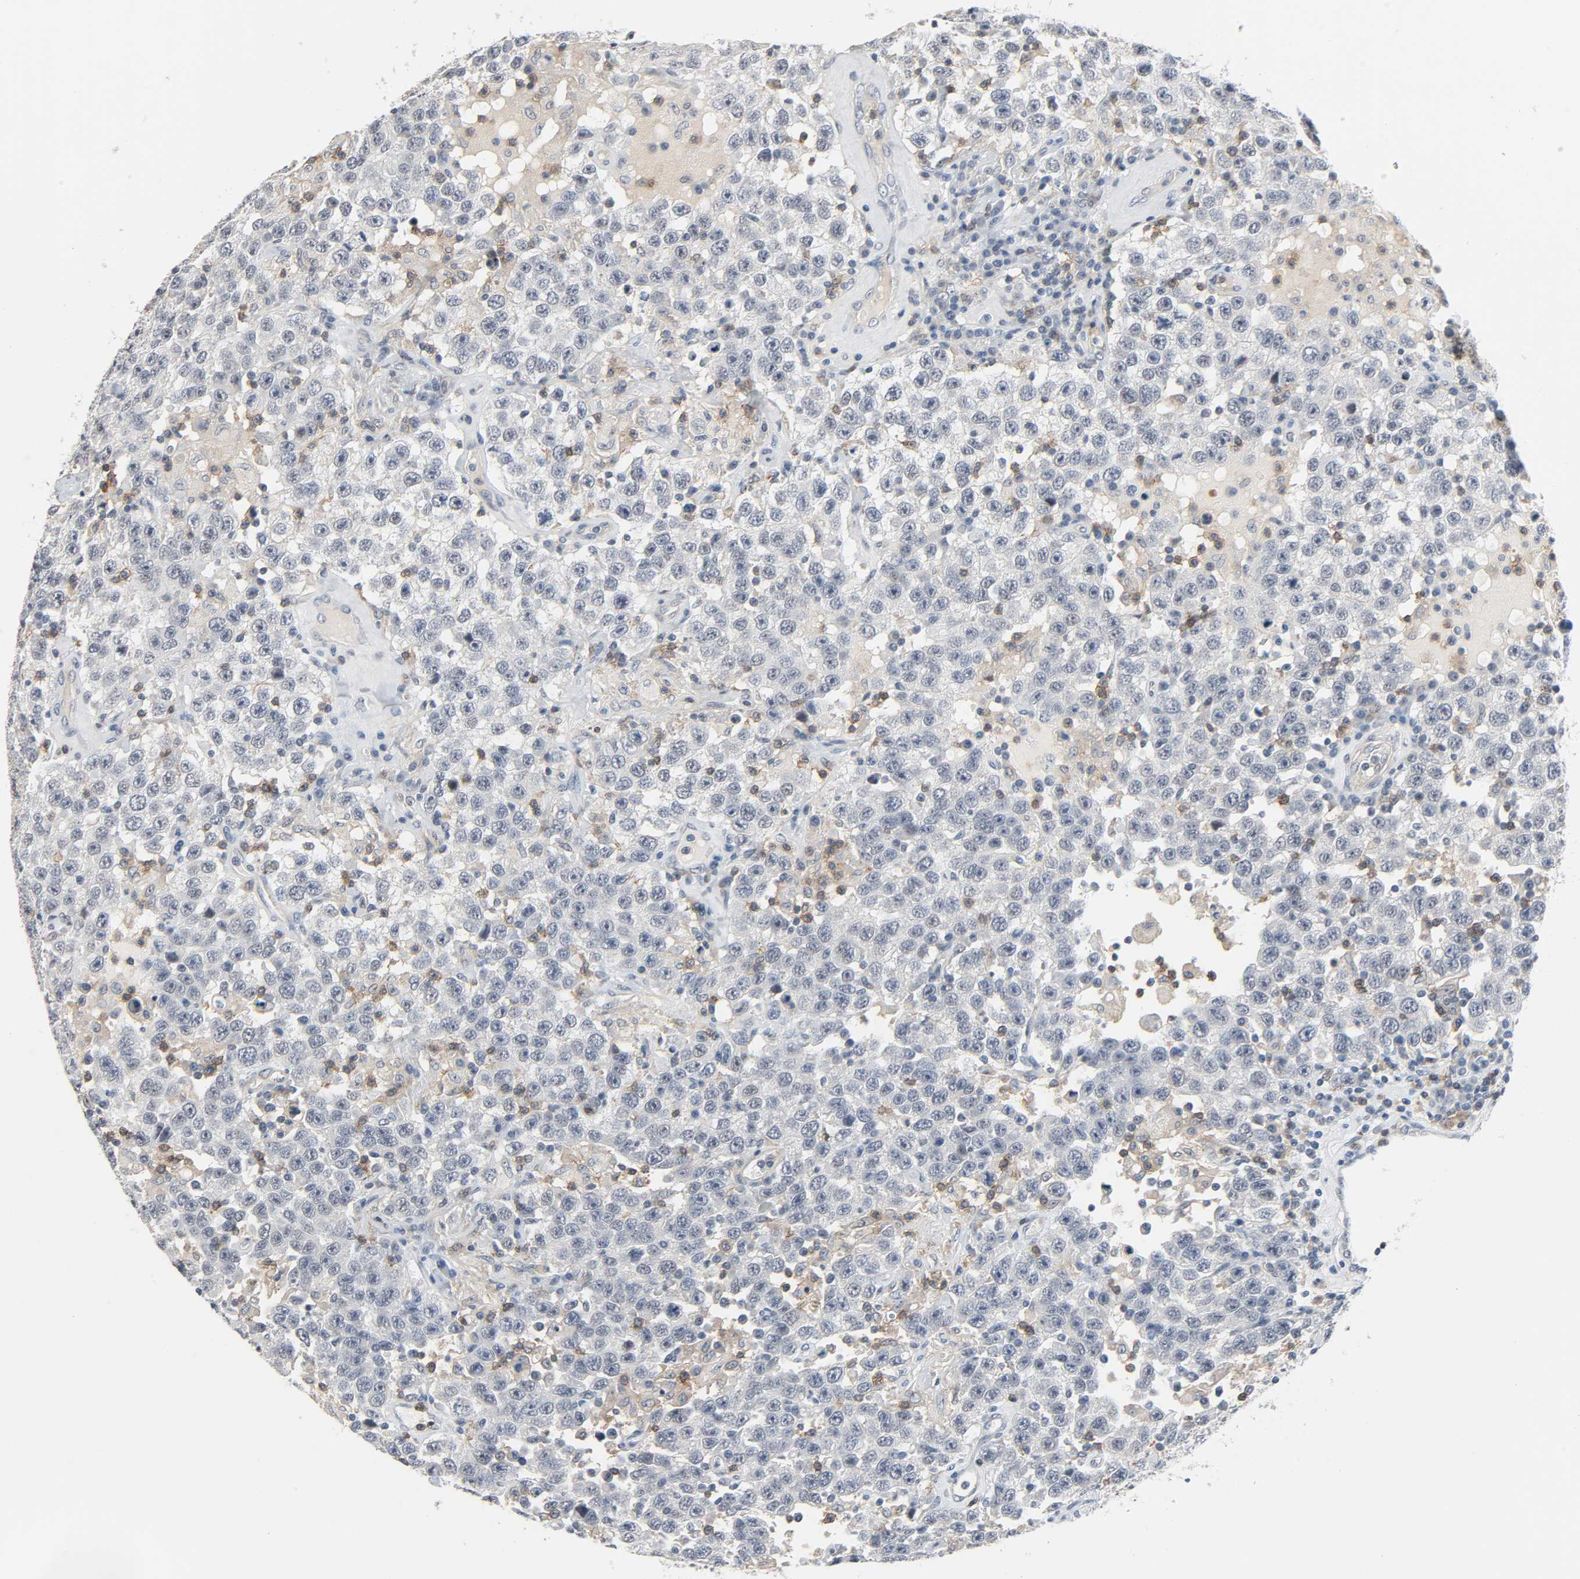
{"staining": {"intensity": "negative", "quantity": "none", "location": "none"}, "tissue": "testis cancer", "cell_type": "Tumor cells", "image_type": "cancer", "snomed": [{"axis": "morphology", "description": "Seminoma, NOS"}, {"axis": "topography", "description": "Testis"}], "caption": "Immunohistochemistry micrograph of neoplastic tissue: seminoma (testis) stained with DAB (3,3'-diaminobenzidine) reveals no significant protein positivity in tumor cells.", "gene": "CD4", "patient": {"sex": "male", "age": 41}}